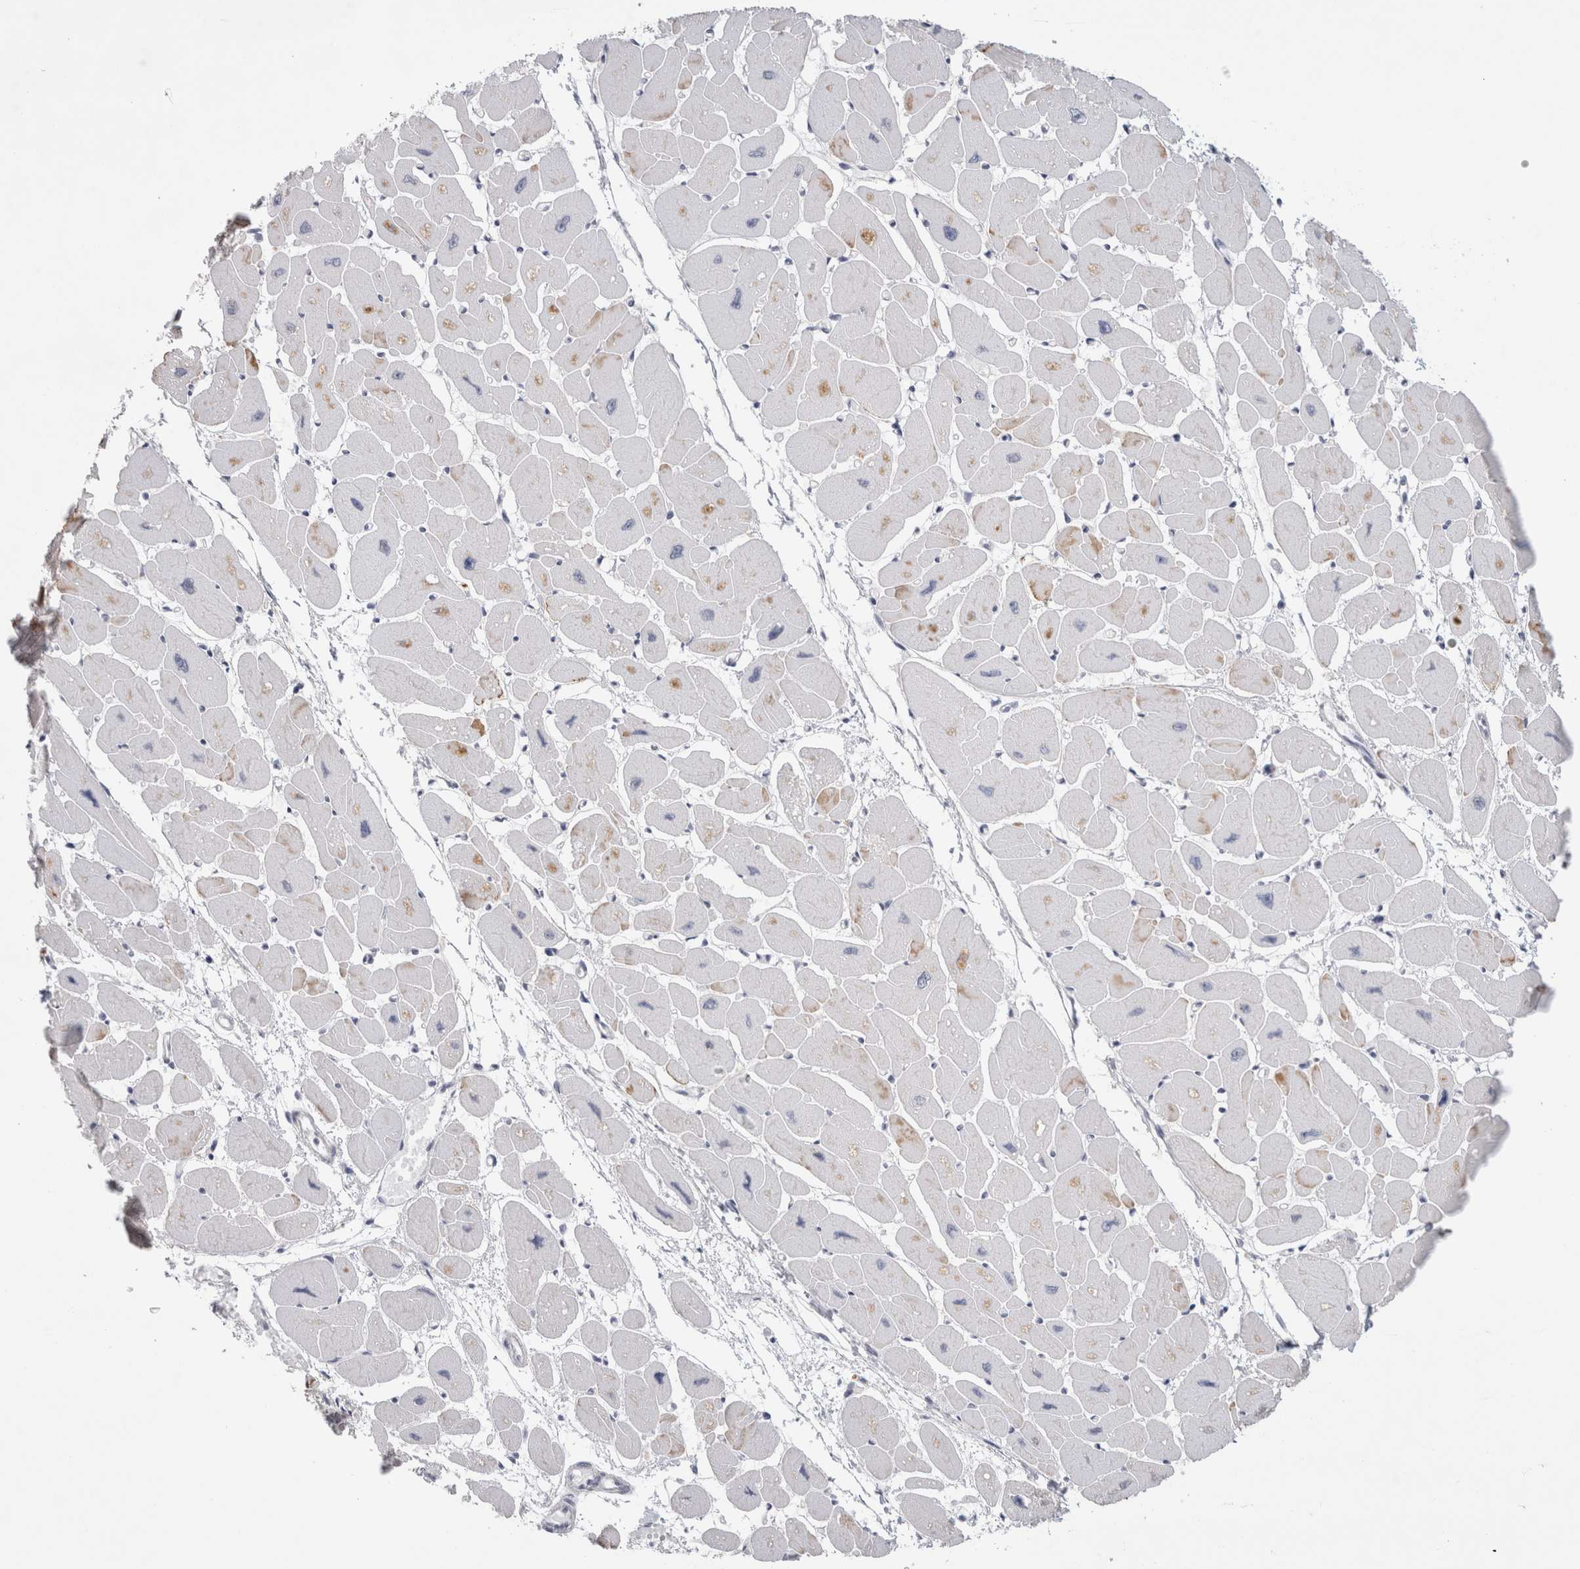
{"staining": {"intensity": "moderate", "quantity": "<25%", "location": "cytoplasmic/membranous"}, "tissue": "heart muscle", "cell_type": "Cardiomyocytes", "image_type": "normal", "snomed": [{"axis": "morphology", "description": "Normal tissue, NOS"}, {"axis": "topography", "description": "Heart"}], "caption": "Immunohistochemistry staining of unremarkable heart muscle, which exhibits low levels of moderate cytoplasmic/membranous positivity in approximately <25% of cardiomyocytes indicating moderate cytoplasmic/membranous protein expression. The staining was performed using DAB (brown) for protein detection and nuclei were counterstained in hematoxylin (blue).", "gene": "TONSL", "patient": {"sex": "female", "age": 54}}